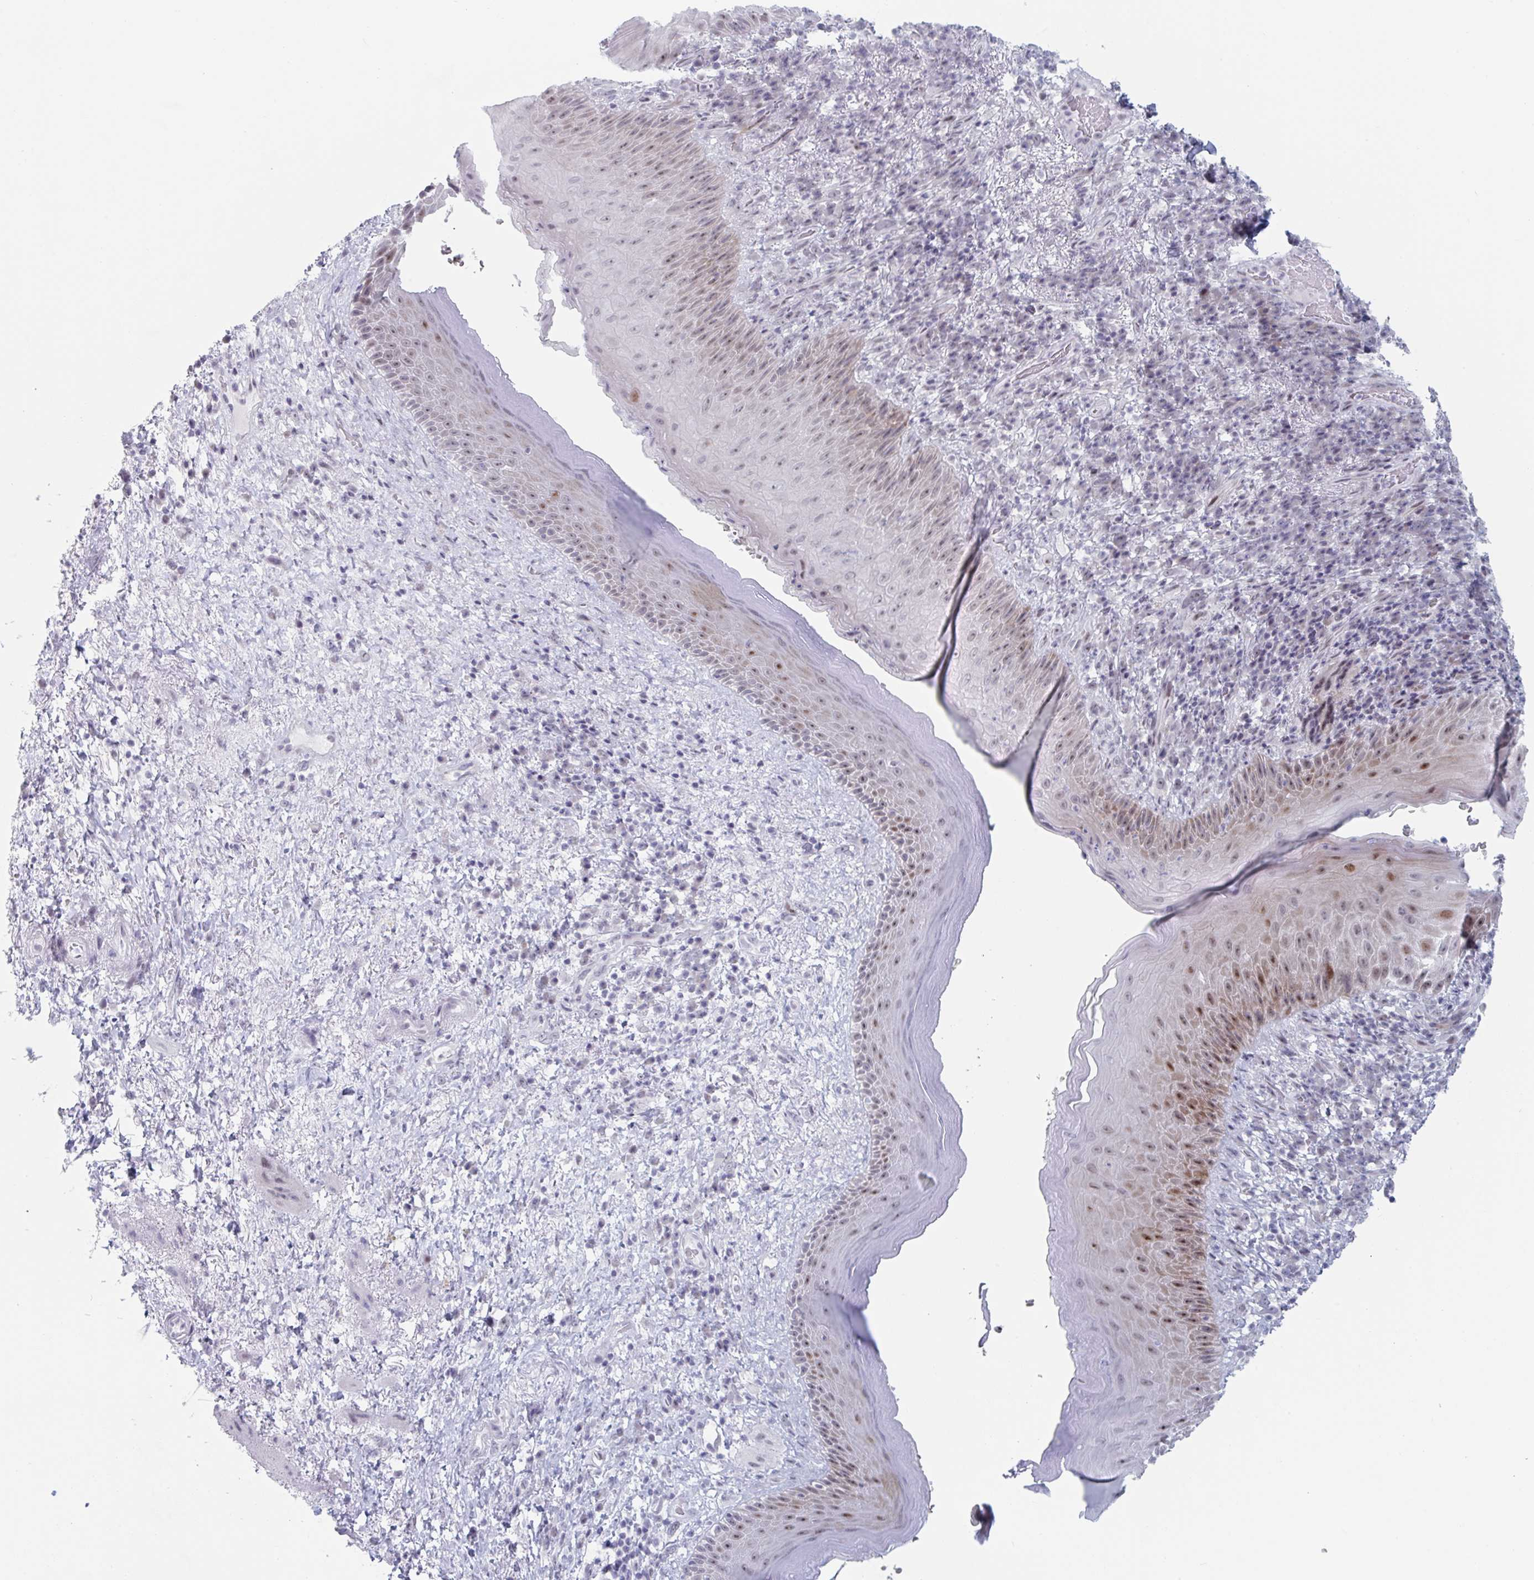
{"staining": {"intensity": "moderate", "quantity": "25%-75%", "location": "nuclear"}, "tissue": "skin", "cell_type": "Epidermal cells", "image_type": "normal", "snomed": [{"axis": "morphology", "description": "Normal tissue, NOS"}, {"axis": "topography", "description": "Anal"}], "caption": "Protein staining reveals moderate nuclear staining in about 25%-75% of epidermal cells in unremarkable skin.", "gene": "NR1H2", "patient": {"sex": "male", "age": 78}}